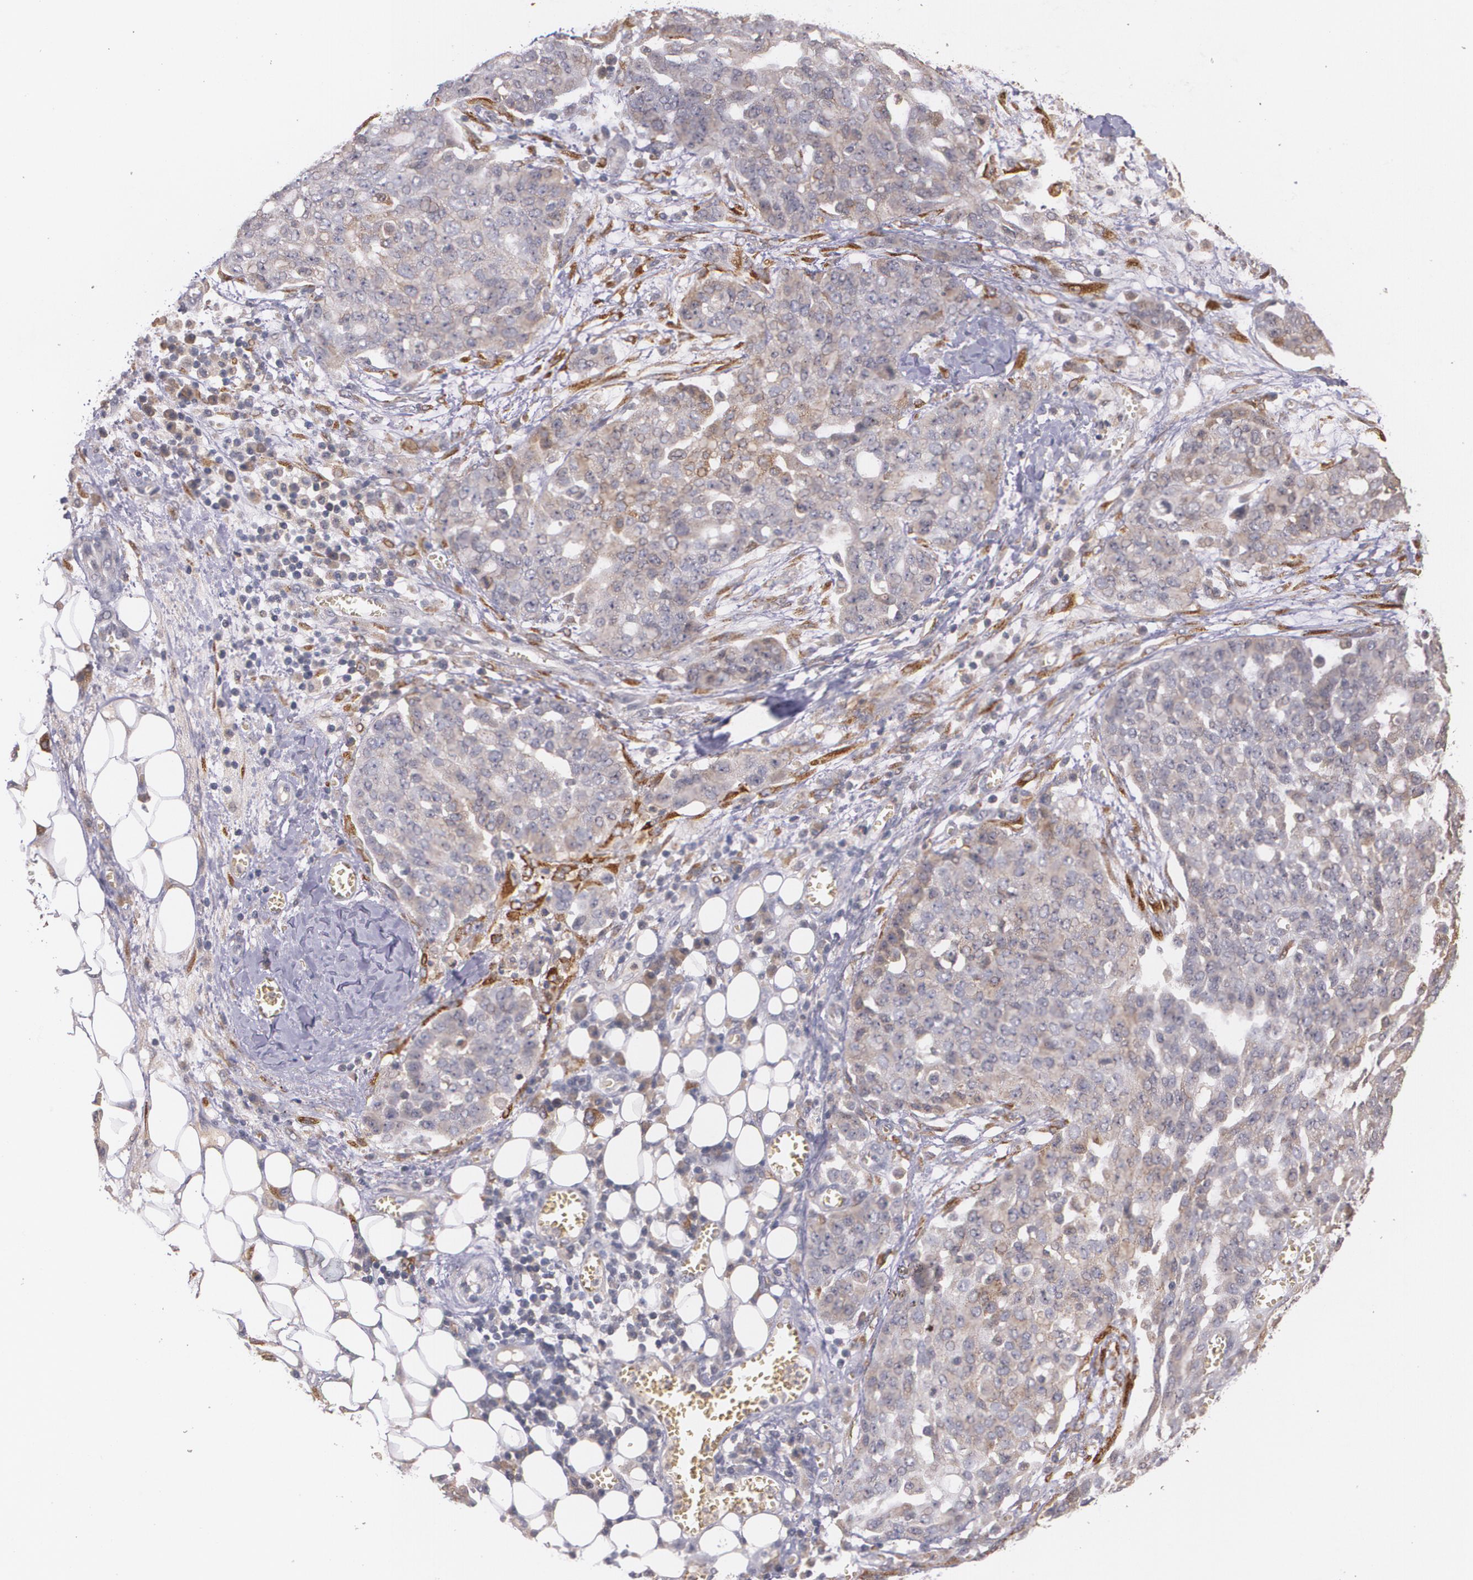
{"staining": {"intensity": "weak", "quantity": "25%-75%", "location": "cytoplasmic/membranous"}, "tissue": "ovarian cancer", "cell_type": "Tumor cells", "image_type": "cancer", "snomed": [{"axis": "morphology", "description": "Cystadenocarcinoma, serous, NOS"}, {"axis": "topography", "description": "Soft tissue"}, {"axis": "topography", "description": "Ovary"}], "caption": "Immunohistochemistry (IHC) staining of ovarian cancer, which demonstrates low levels of weak cytoplasmic/membranous positivity in approximately 25%-75% of tumor cells indicating weak cytoplasmic/membranous protein expression. The staining was performed using DAB (brown) for protein detection and nuclei were counterstained in hematoxylin (blue).", "gene": "IFNGR2", "patient": {"sex": "female", "age": 57}}